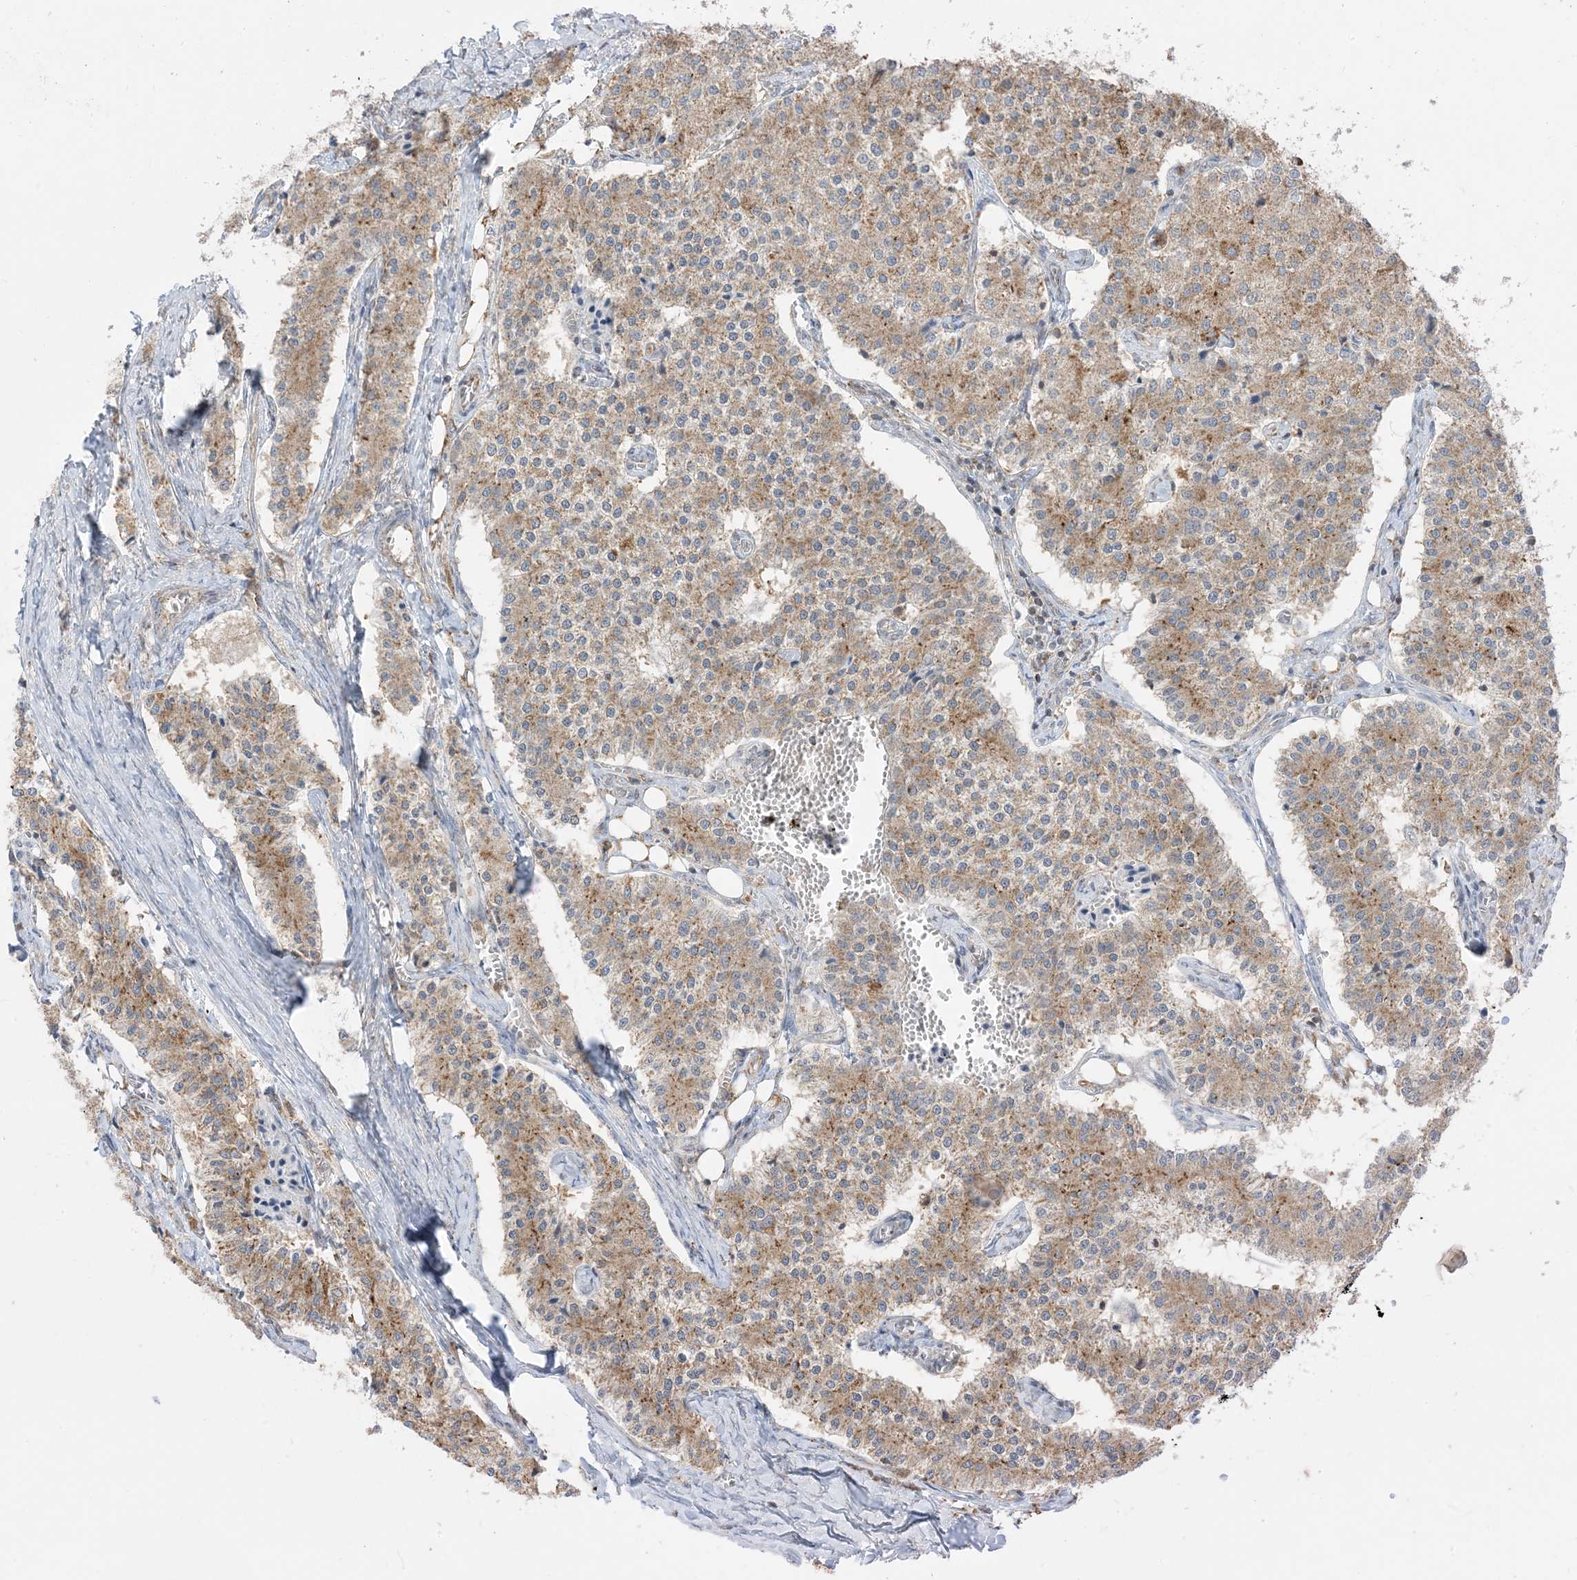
{"staining": {"intensity": "weak", "quantity": ">75%", "location": "cytoplasmic/membranous"}, "tissue": "carcinoid", "cell_type": "Tumor cells", "image_type": "cancer", "snomed": [{"axis": "morphology", "description": "Carcinoid, malignant, NOS"}, {"axis": "topography", "description": "Colon"}], "caption": "DAB immunohistochemical staining of human carcinoid exhibits weak cytoplasmic/membranous protein staining in about >75% of tumor cells.", "gene": "KANSL3", "patient": {"sex": "female", "age": 52}}